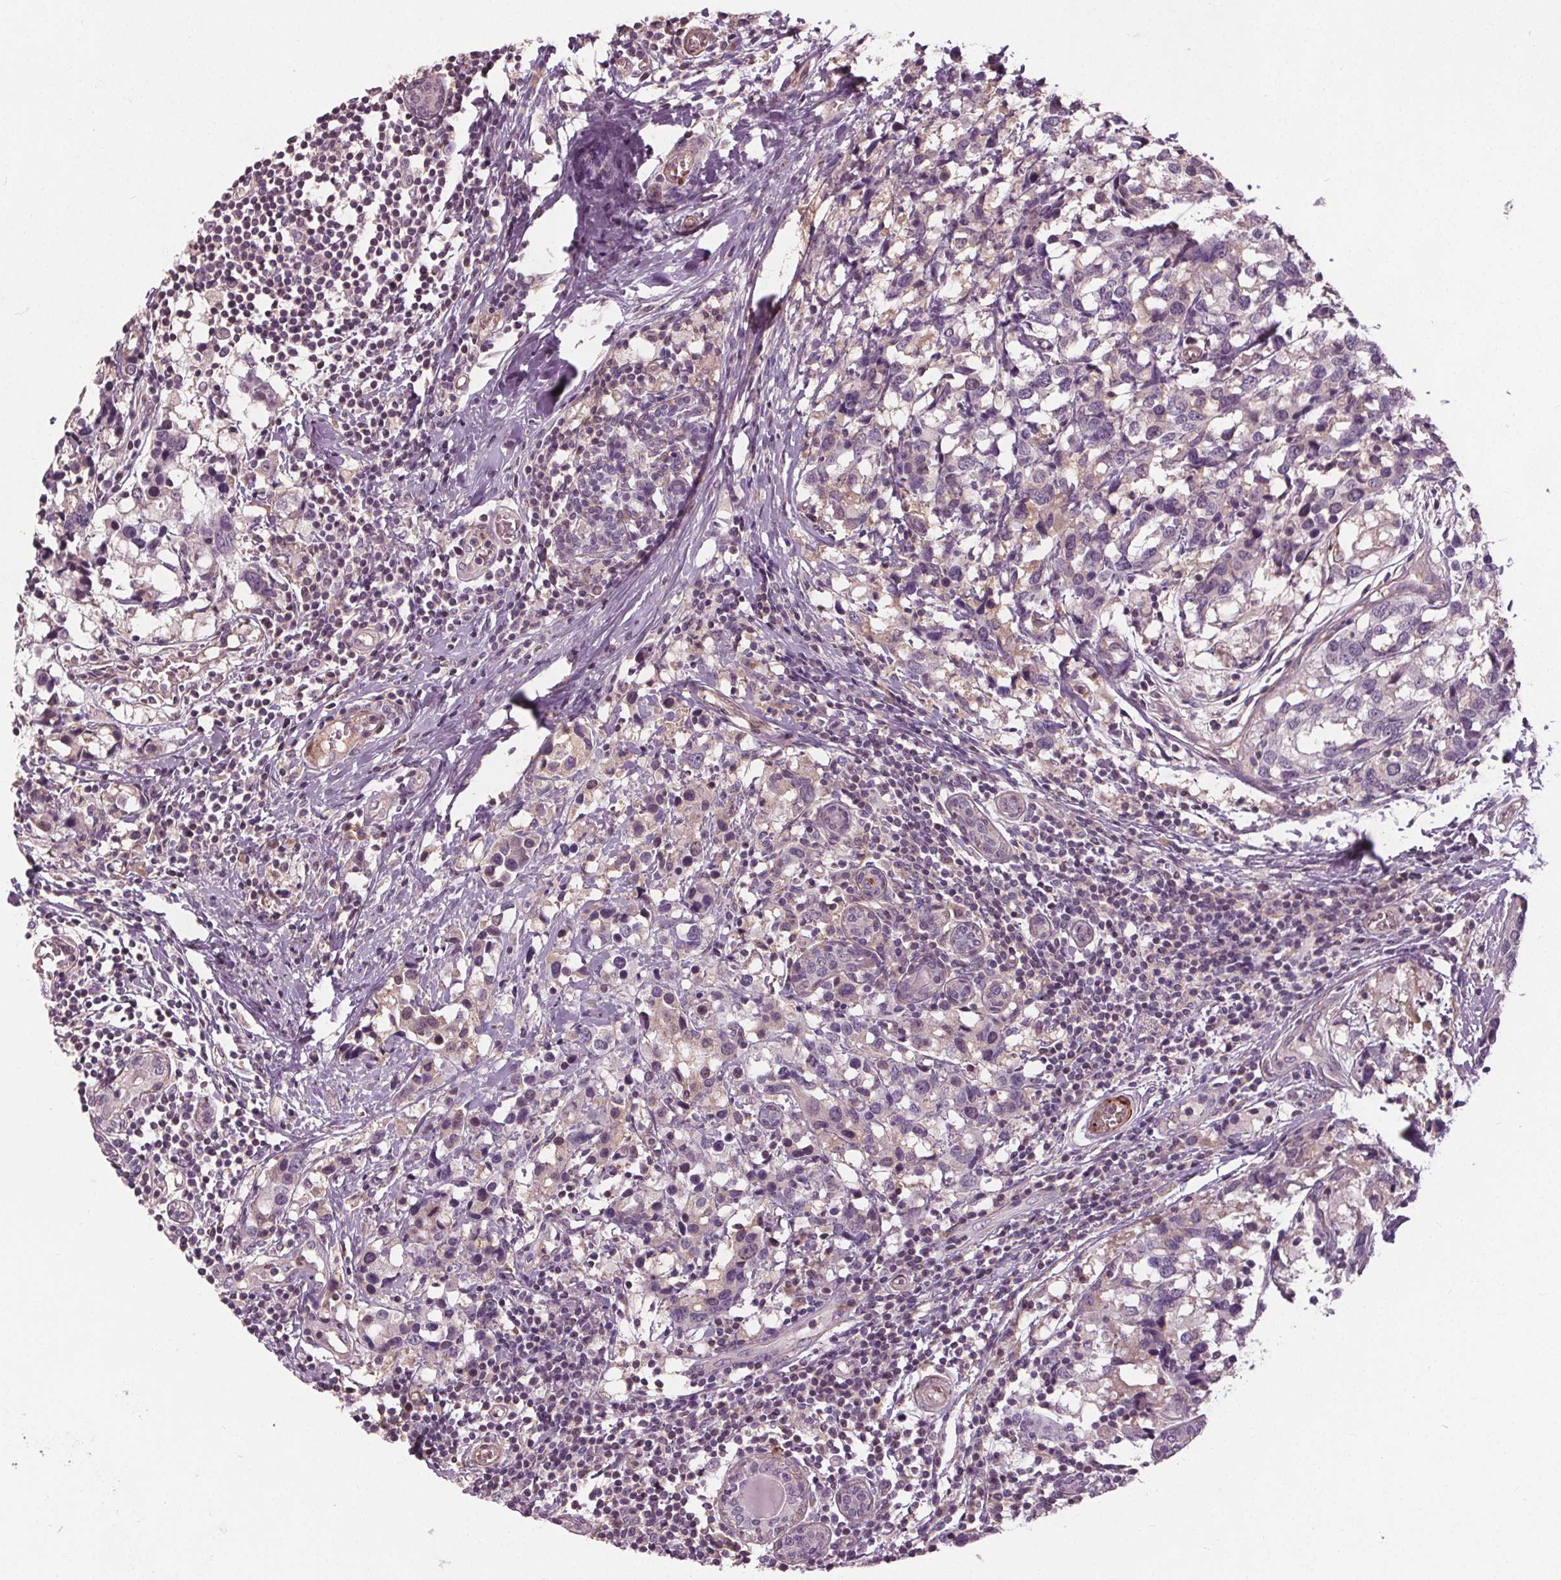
{"staining": {"intensity": "negative", "quantity": "none", "location": "none"}, "tissue": "breast cancer", "cell_type": "Tumor cells", "image_type": "cancer", "snomed": [{"axis": "morphology", "description": "Lobular carcinoma"}, {"axis": "topography", "description": "Breast"}], "caption": "Immunohistochemistry (IHC) photomicrograph of lobular carcinoma (breast) stained for a protein (brown), which displays no positivity in tumor cells.", "gene": "PDGFD", "patient": {"sex": "female", "age": 59}}